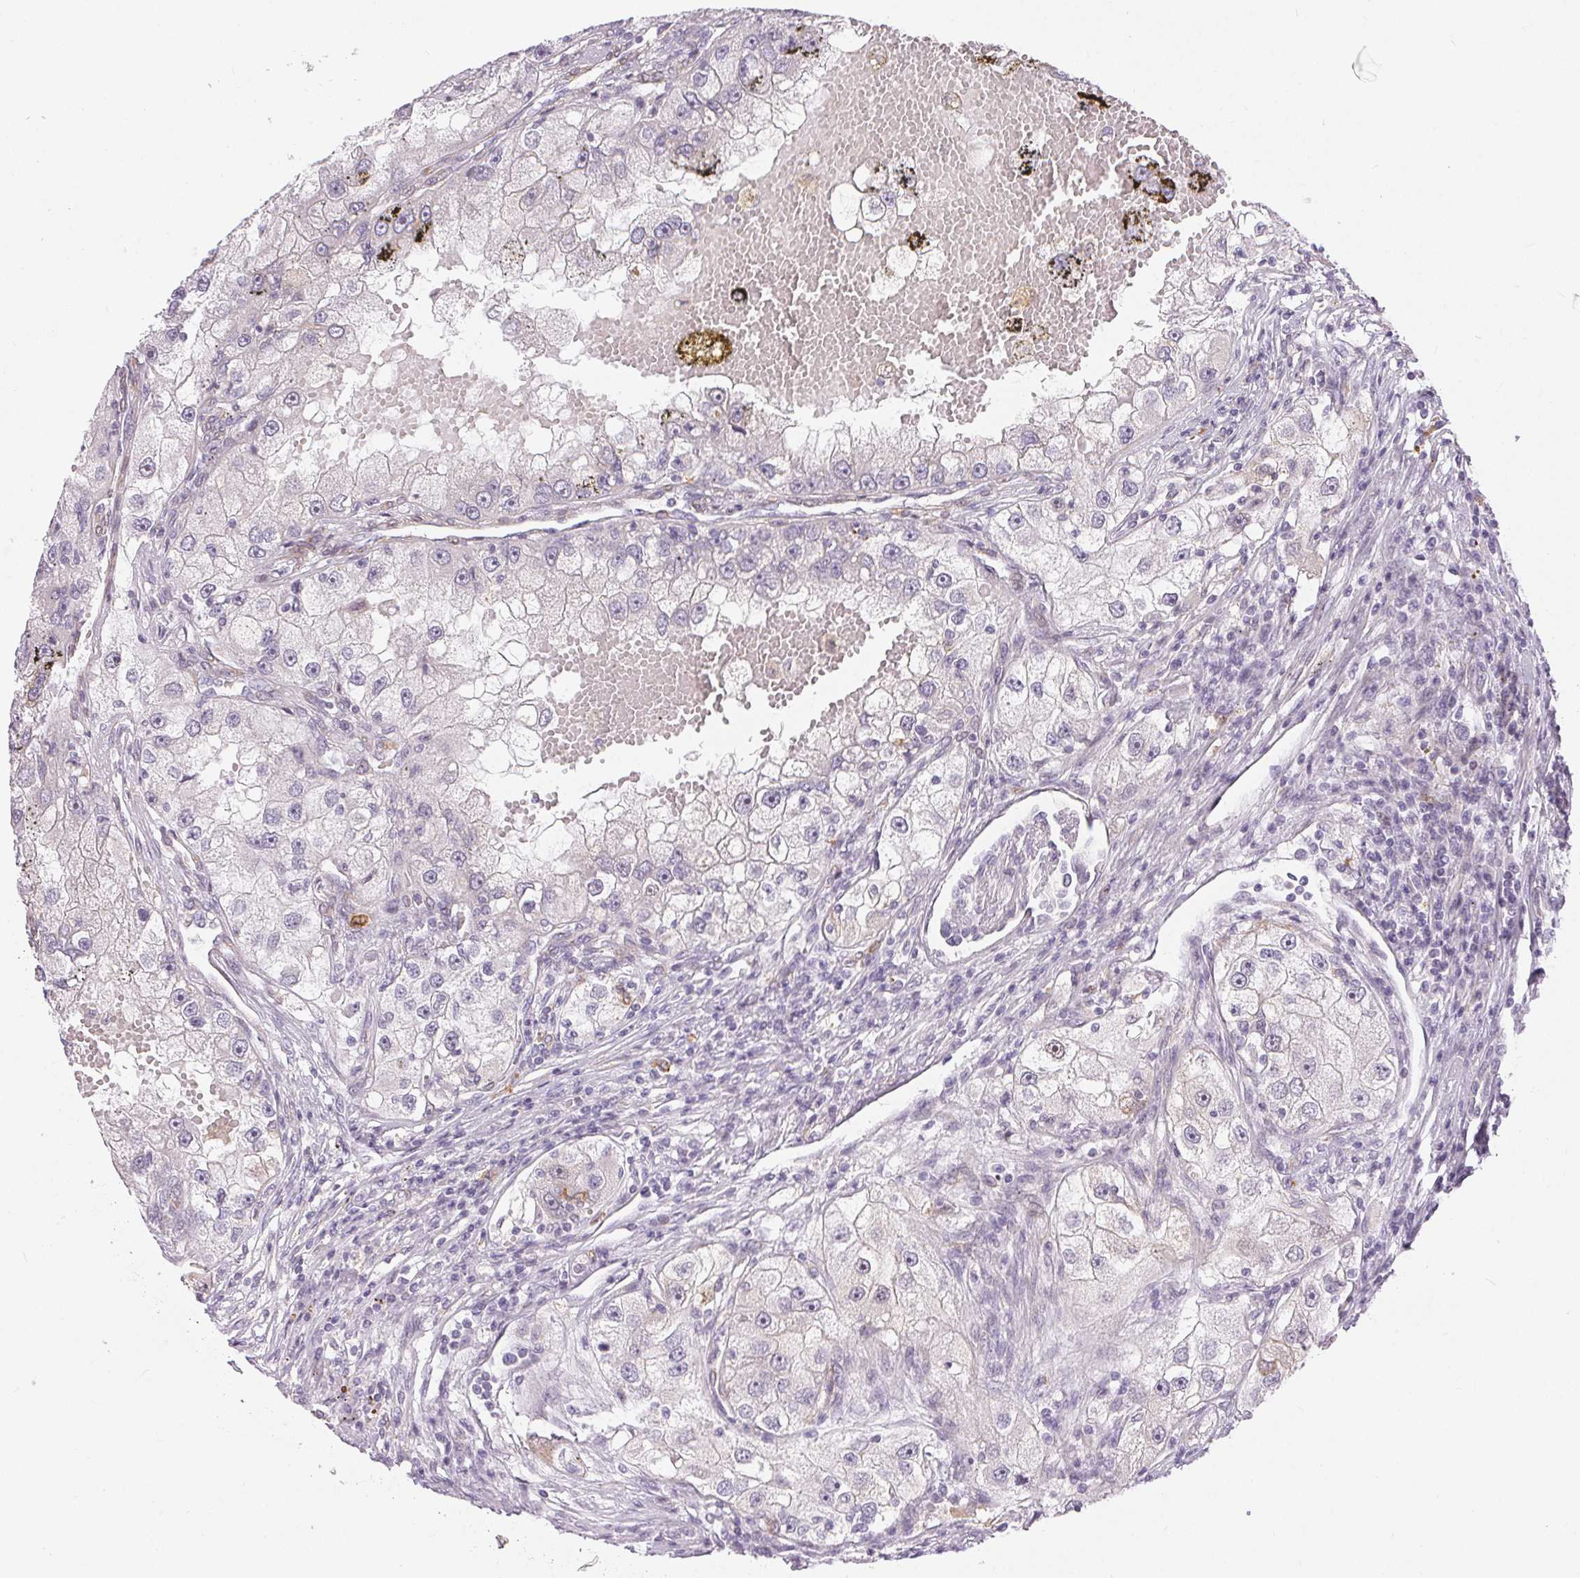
{"staining": {"intensity": "negative", "quantity": "none", "location": "none"}, "tissue": "renal cancer", "cell_type": "Tumor cells", "image_type": "cancer", "snomed": [{"axis": "morphology", "description": "Adenocarcinoma, NOS"}, {"axis": "topography", "description": "Kidney"}], "caption": "Tumor cells show no significant protein positivity in renal cancer (adenocarcinoma).", "gene": "RPGRIP1", "patient": {"sex": "male", "age": 63}}